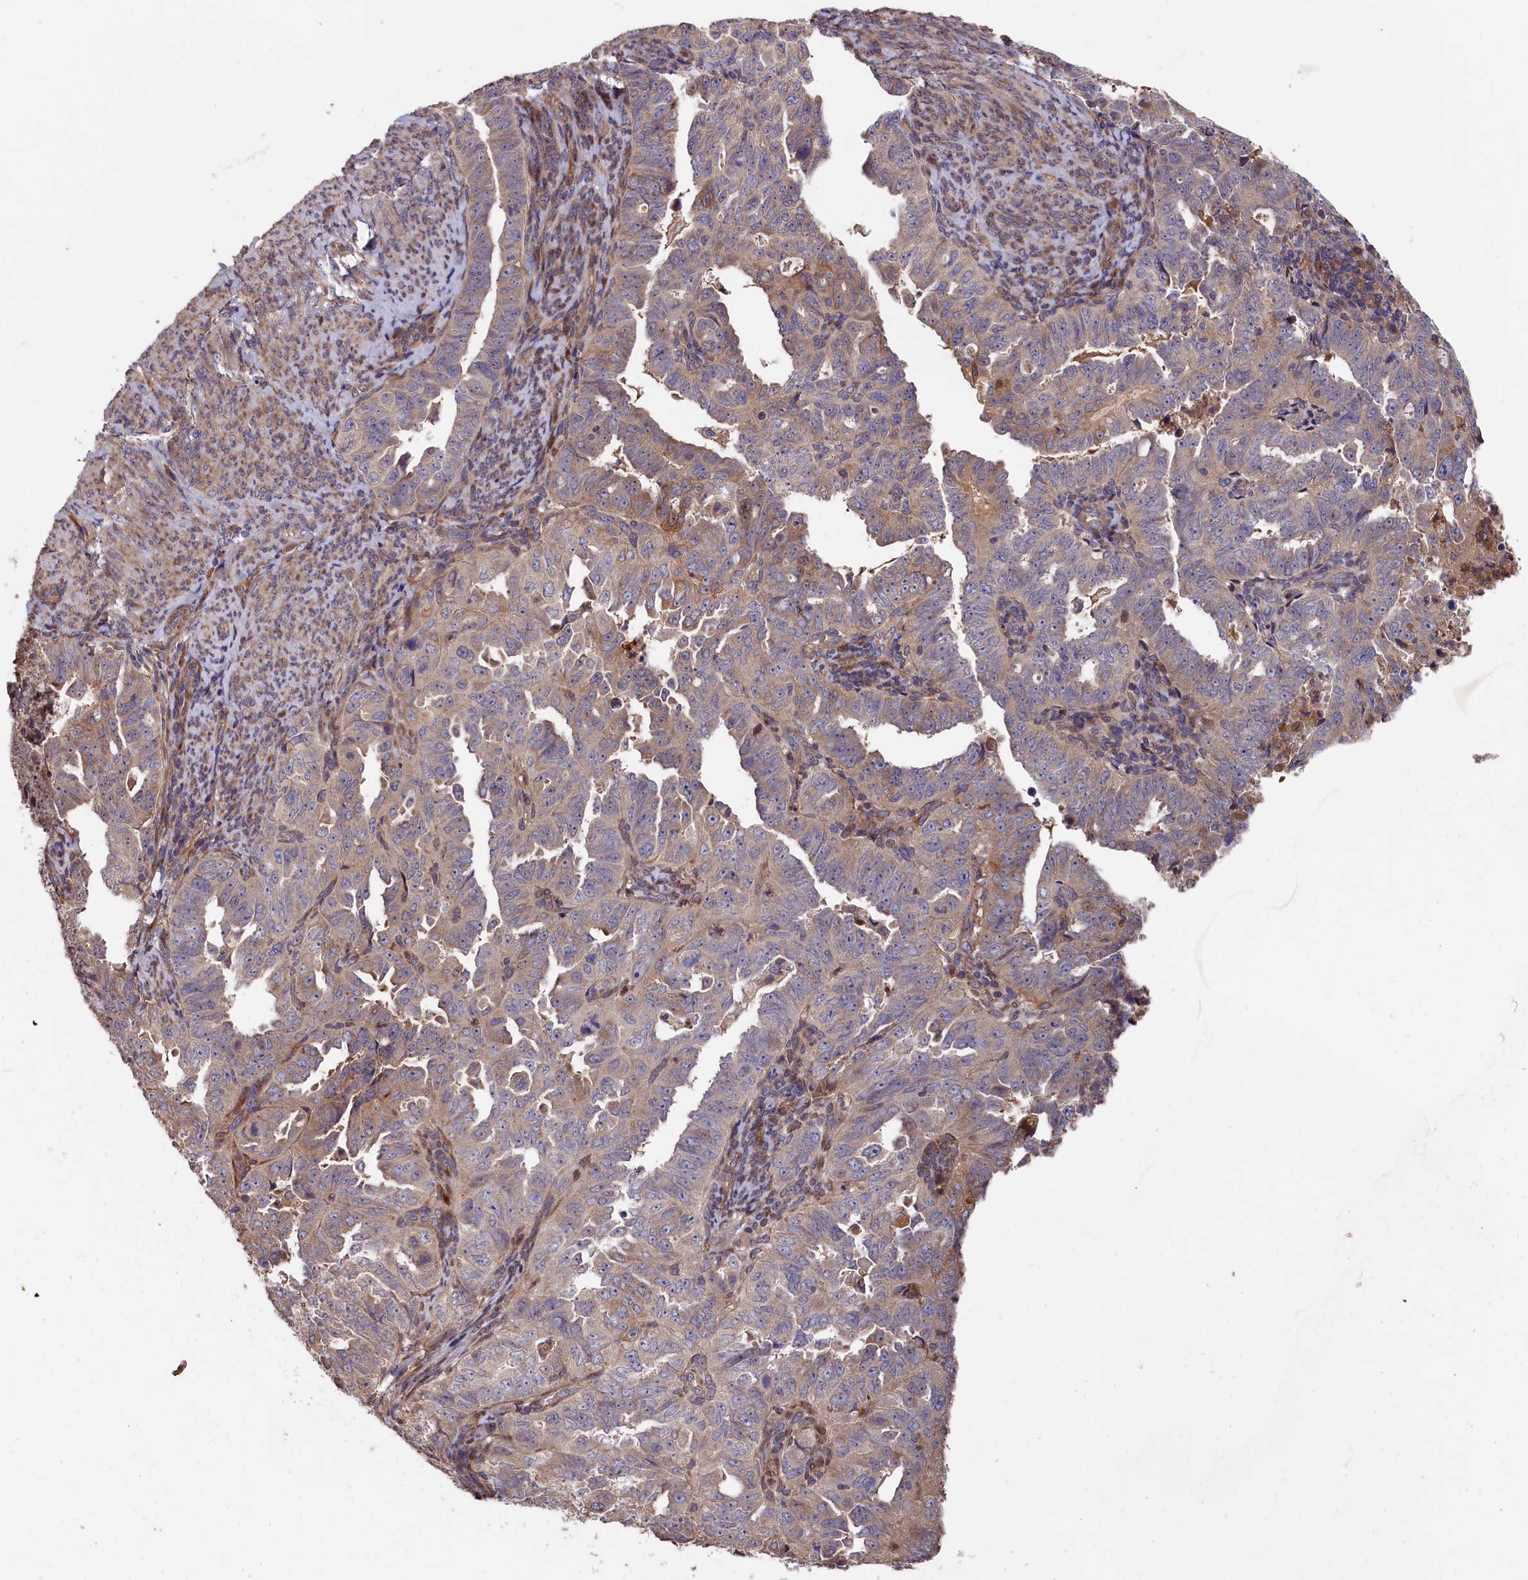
{"staining": {"intensity": "weak", "quantity": "<25%", "location": "cytoplasmic/membranous"}, "tissue": "endometrial cancer", "cell_type": "Tumor cells", "image_type": "cancer", "snomed": [{"axis": "morphology", "description": "Adenocarcinoma, NOS"}, {"axis": "topography", "description": "Endometrium"}], "caption": "Immunohistochemistry of human adenocarcinoma (endometrial) reveals no expression in tumor cells.", "gene": "GREB1L", "patient": {"sex": "female", "age": 65}}